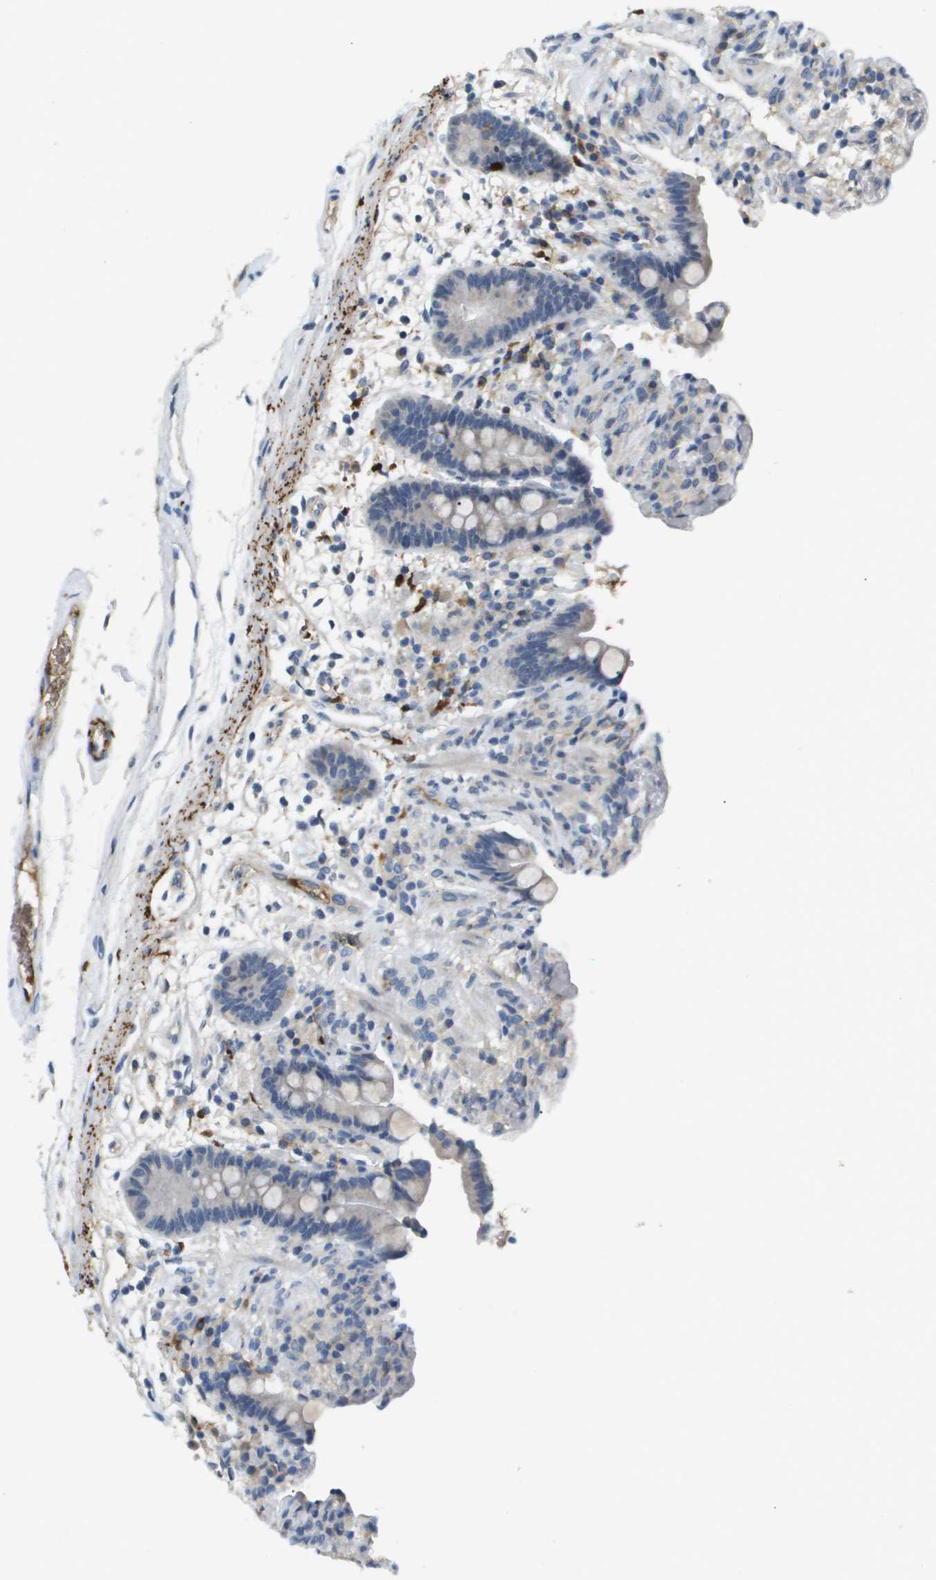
{"staining": {"intensity": "moderate", "quantity": ">75%", "location": "cytoplasmic/membranous"}, "tissue": "colon", "cell_type": "Endothelial cells", "image_type": "normal", "snomed": [{"axis": "morphology", "description": "Normal tissue, NOS"}, {"axis": "topography", "description": "Colon"}], "caption": "Immunohistochemical staining of benign colon displays moderate cytoplasmic/membranous protein positivity in approximately >75% of endothelial cells.", "gene": "VTN", "patient": {"sex": "male", "age": 73}}